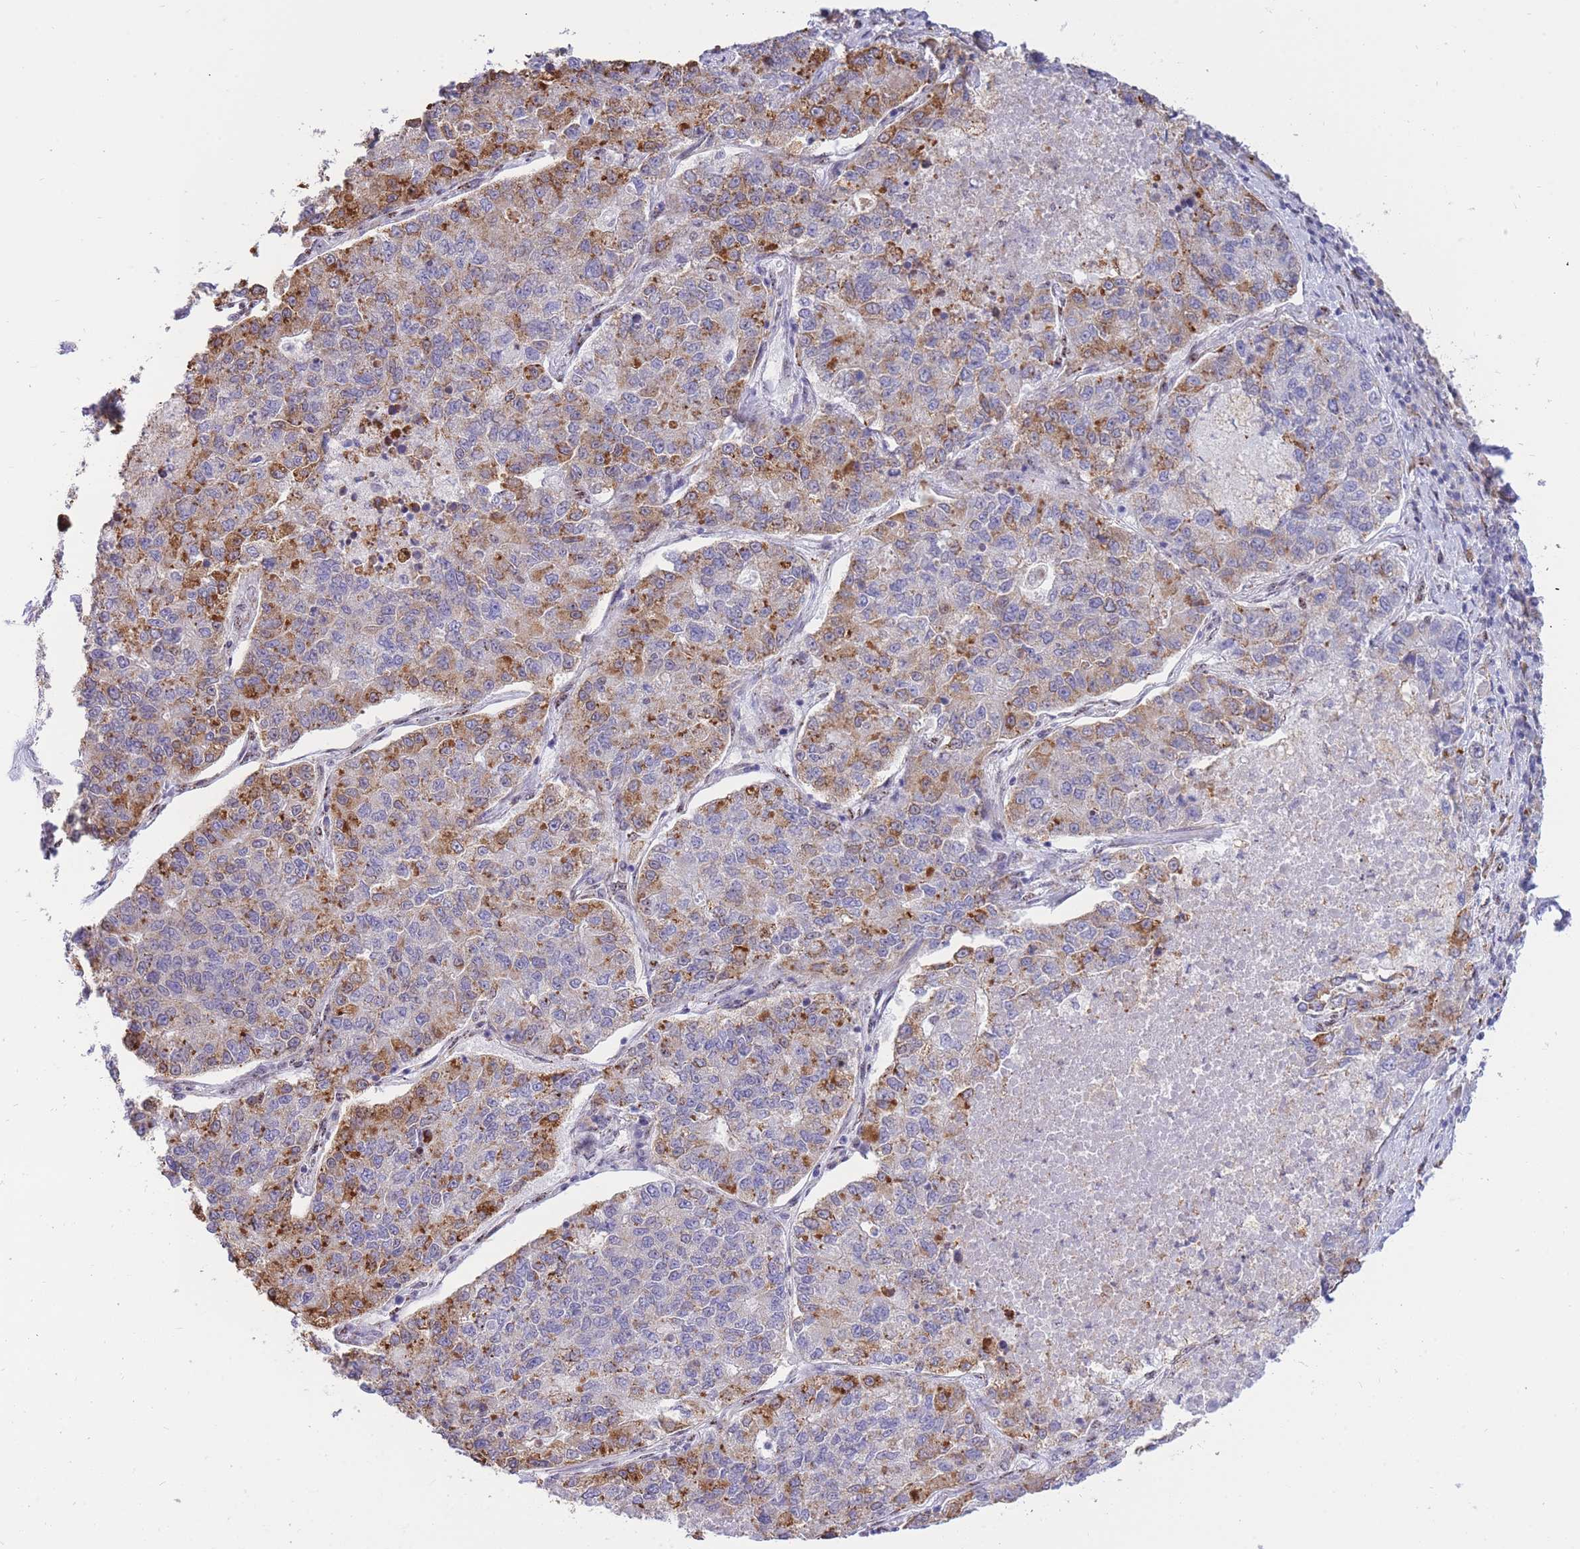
{"staining": {"intensity": "moderate", "quantity": "<25%", "location": "cytoplasmic/membranous"}, "tissue": "lung cancer", "cell_type": "Tumor cells", "image_type": "cancer", "snomed": [{"axis": "morphology", "description": "Adenocarcinoma, NOS"}, {"axis": "topography", "description": "Lung"}], "caption": "Tumor cells demonstrate low levels of moderate cytoplasmic/membranous positivity in approximately <25% of cells in lung cancer (adenocarcinoma).", "gene": "FAM153A", "patient": {"sex": "male", "age": 49}}